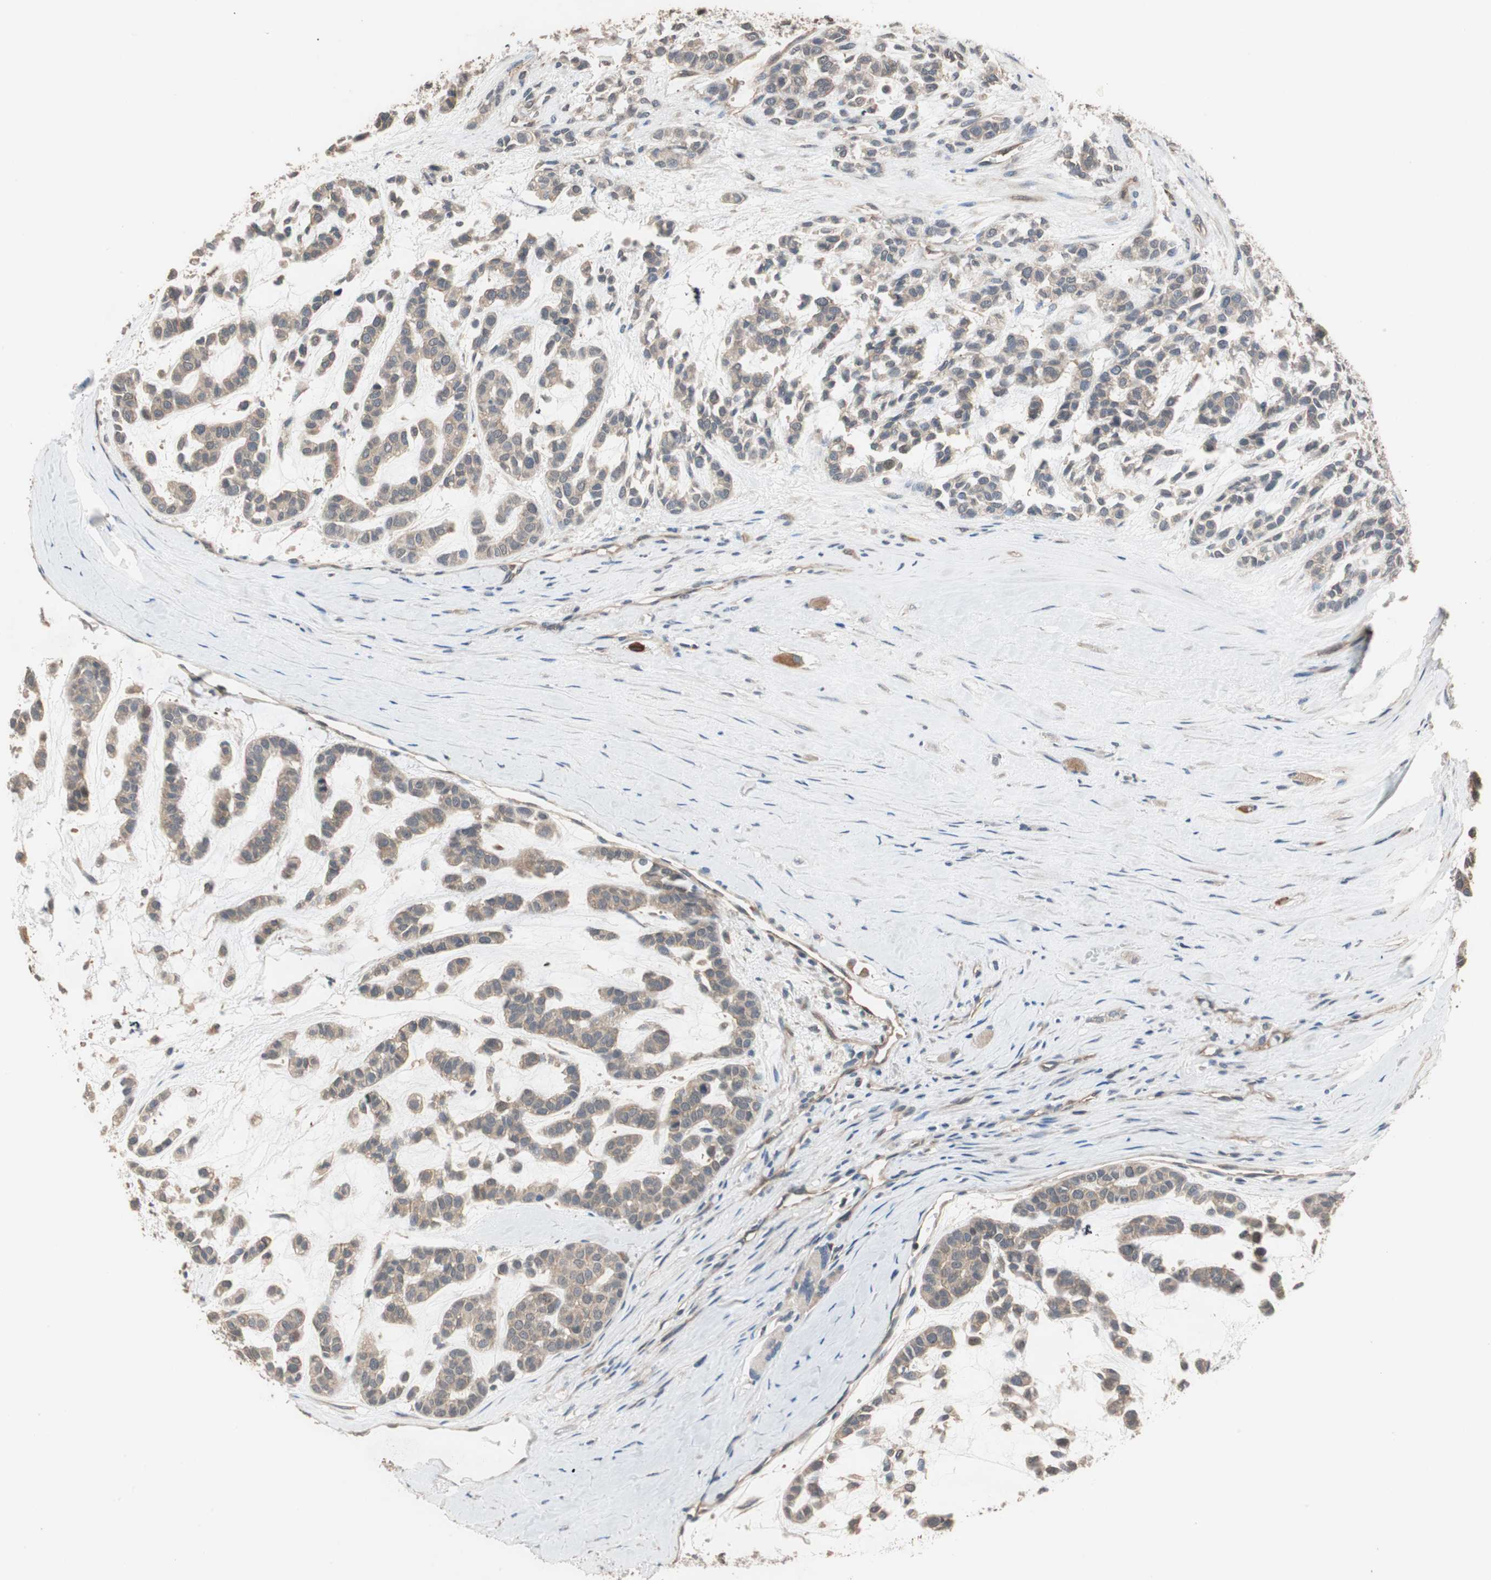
{"staining": {"intensity": "weak", "quantity": ">75%", "location": "cytoplasmic/membranous"}, "tissue": "head and neck cancer", "cell_type": "Tumor cells", "image_type": "cancer", "snomed": [{"axis": "morphology", "description": "Adenocarcinoma, NOS"}, {"axis": "morphology", "description": "Adenoma, NOS"}, {"axis": "topography", "description": "Head-Neck"}], "caption": "Head and neck cancer stained for a protein (brown) shows weak cytoplasmic/membranous positive staining in approximately >75% of tumor cells.", "gene": "MAP4K2", "patient": {"sex": "female", "age": 55}}